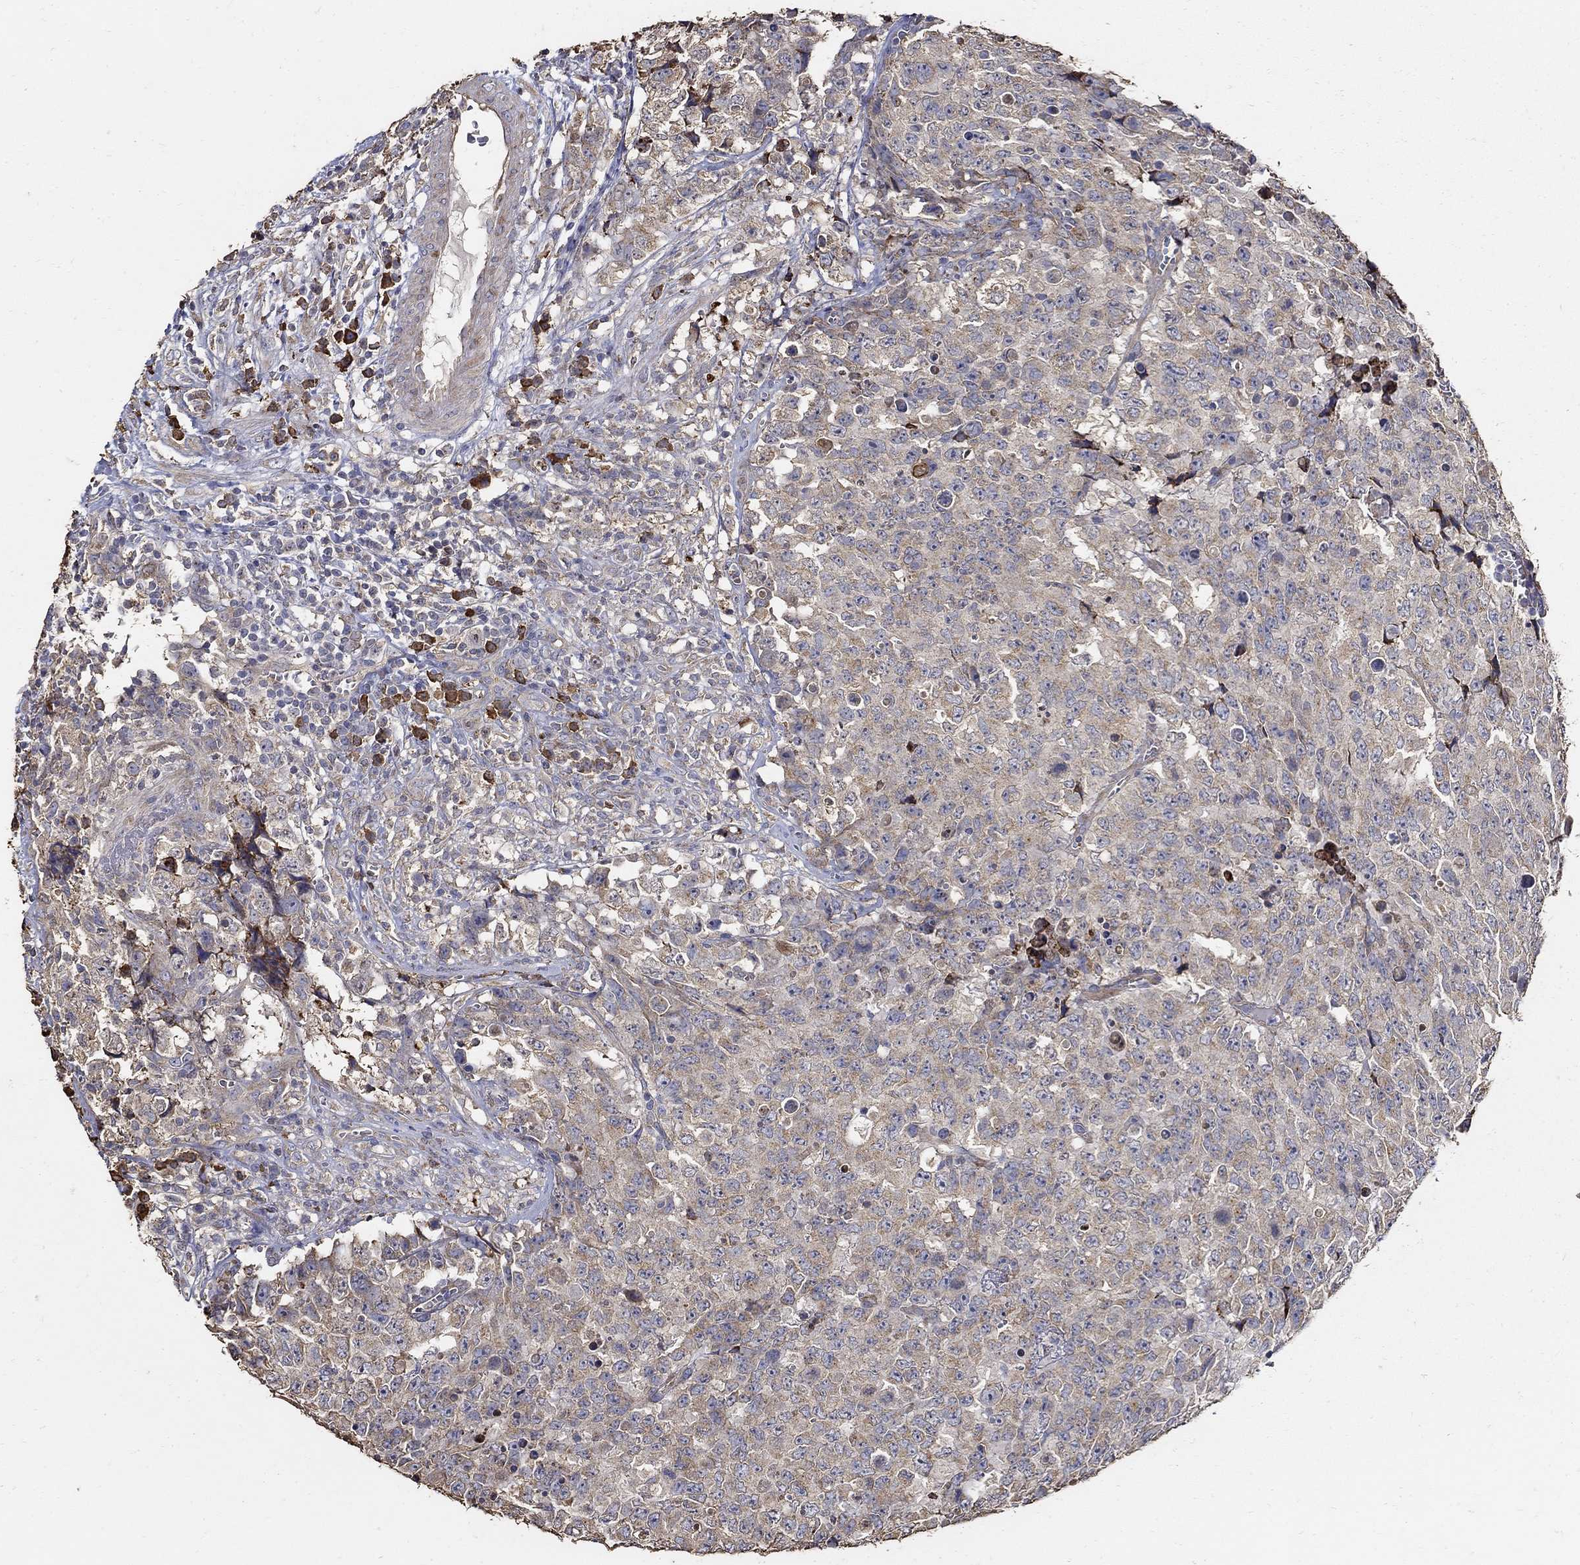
{"staining": {"intensity": "weak", "quantity": ">75%", "location": "cytoplasmic/membranous"}, "tissue": "testis cancer", "cell_type": "Tumor cells", "image_type": "cancer", "snomed": [{"axis": "morphology", "description": "Carcinoma, Embryonal, NOS"}, {"axis": "topography", "description": "Testis"}], "caption": "The photomicrograph shows a brown stain indicating the presence of a protein in the cytoplasmic/membranous of tumor cells in testis embryonal carcinoma.", "gene": "EMILIN3", "patient": {"sex": "male", "age": 23}}